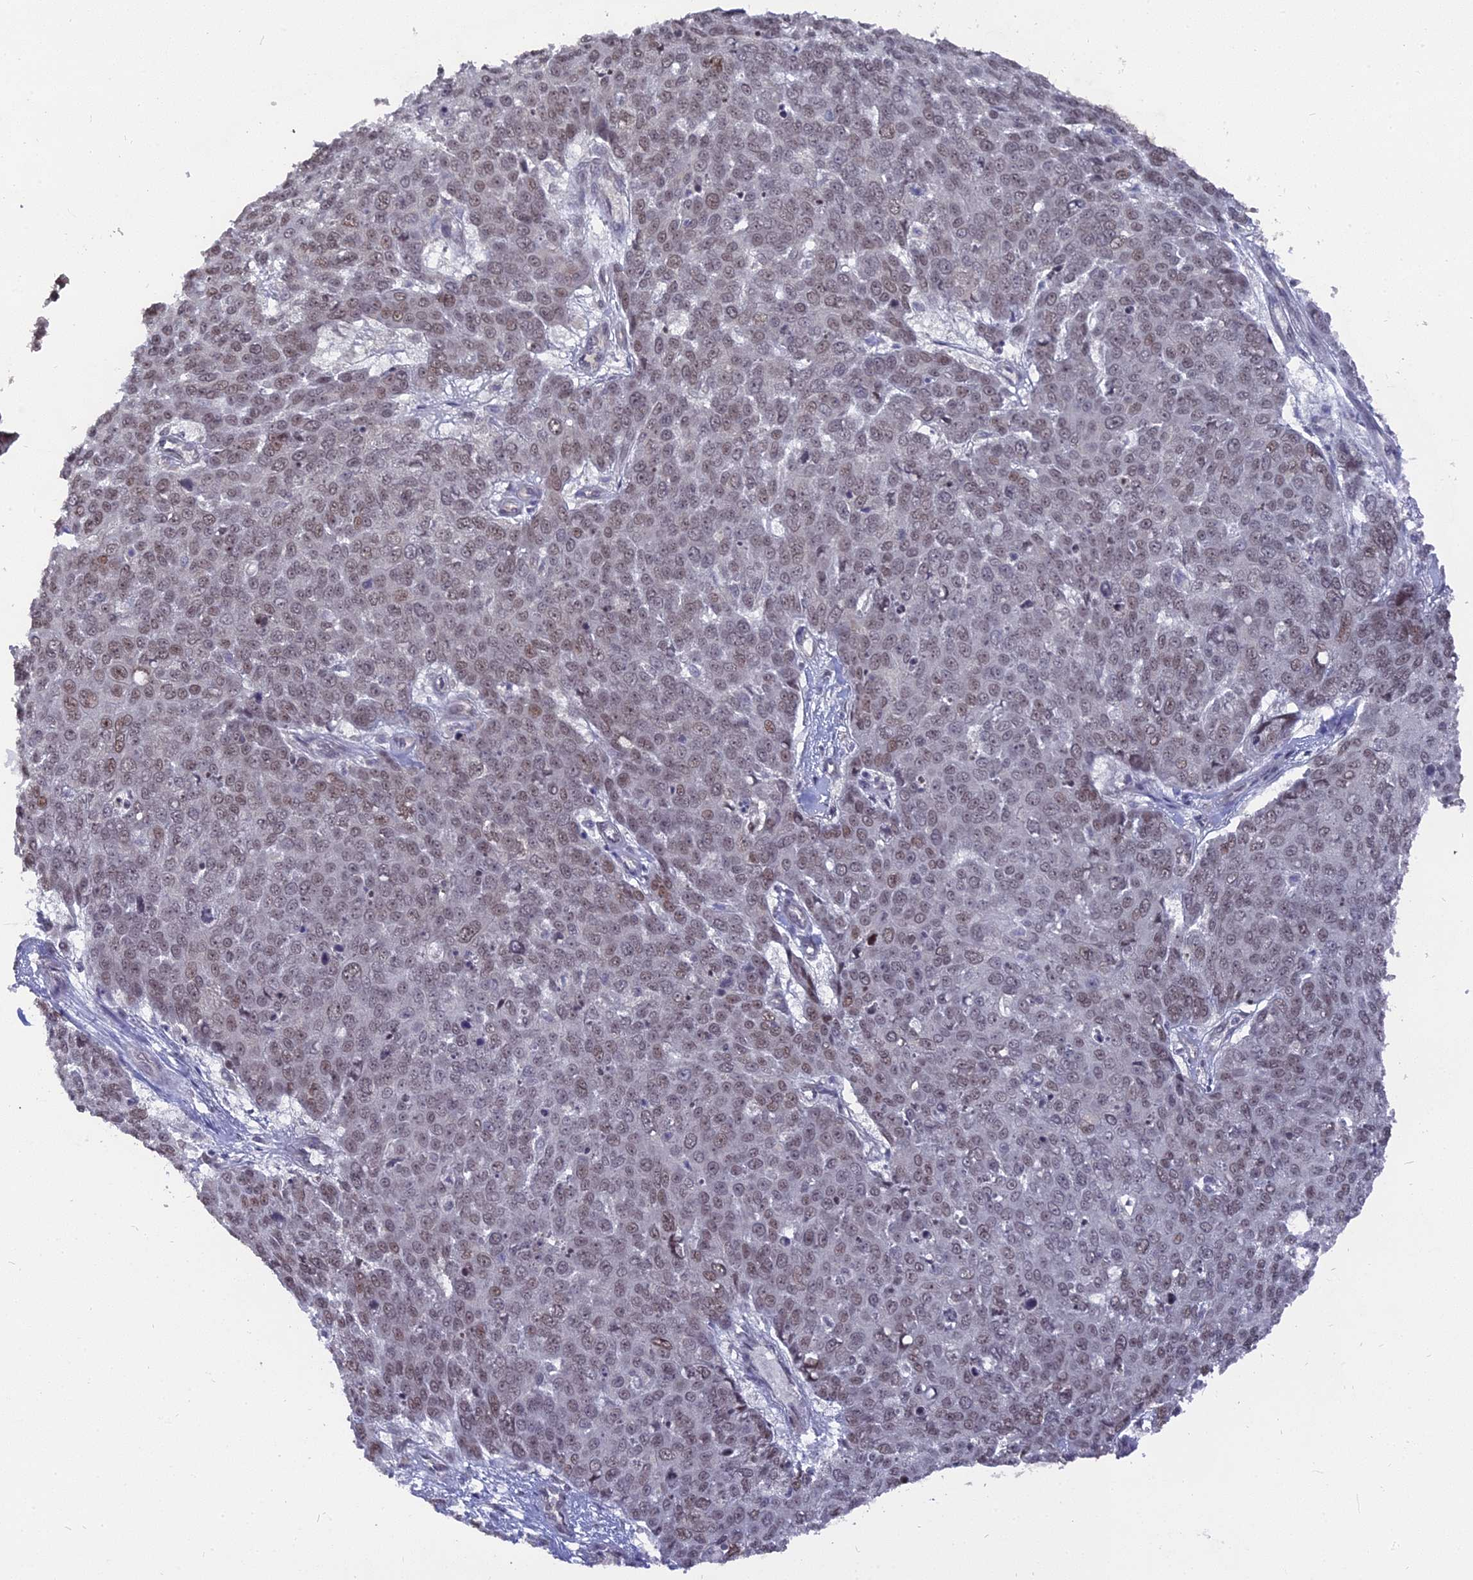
{"staining": {"intensity": "weak", "quantity": "25%-75%", "location": "nuclear"}, "tissue": "skin cancer", "cell_type": "Tumor cells", "image_type": "cancer", "snomed": [{"axis": "morphology", "description": "Squamous cell carcinoma, NOS"}, {"axis": "topography", "description": "Skin"}], "caption": "High-magnification brightfield microscopy of skin squamous cell carcinoma stained with DAB (brown) and counterstained with hematoxylin (blue). tumor cells exhibit weak nuclear expression is identified in approximately25%-75% of cells.", "gene": "NR1H3", "patient": {"sex": "male", "age": 71}}